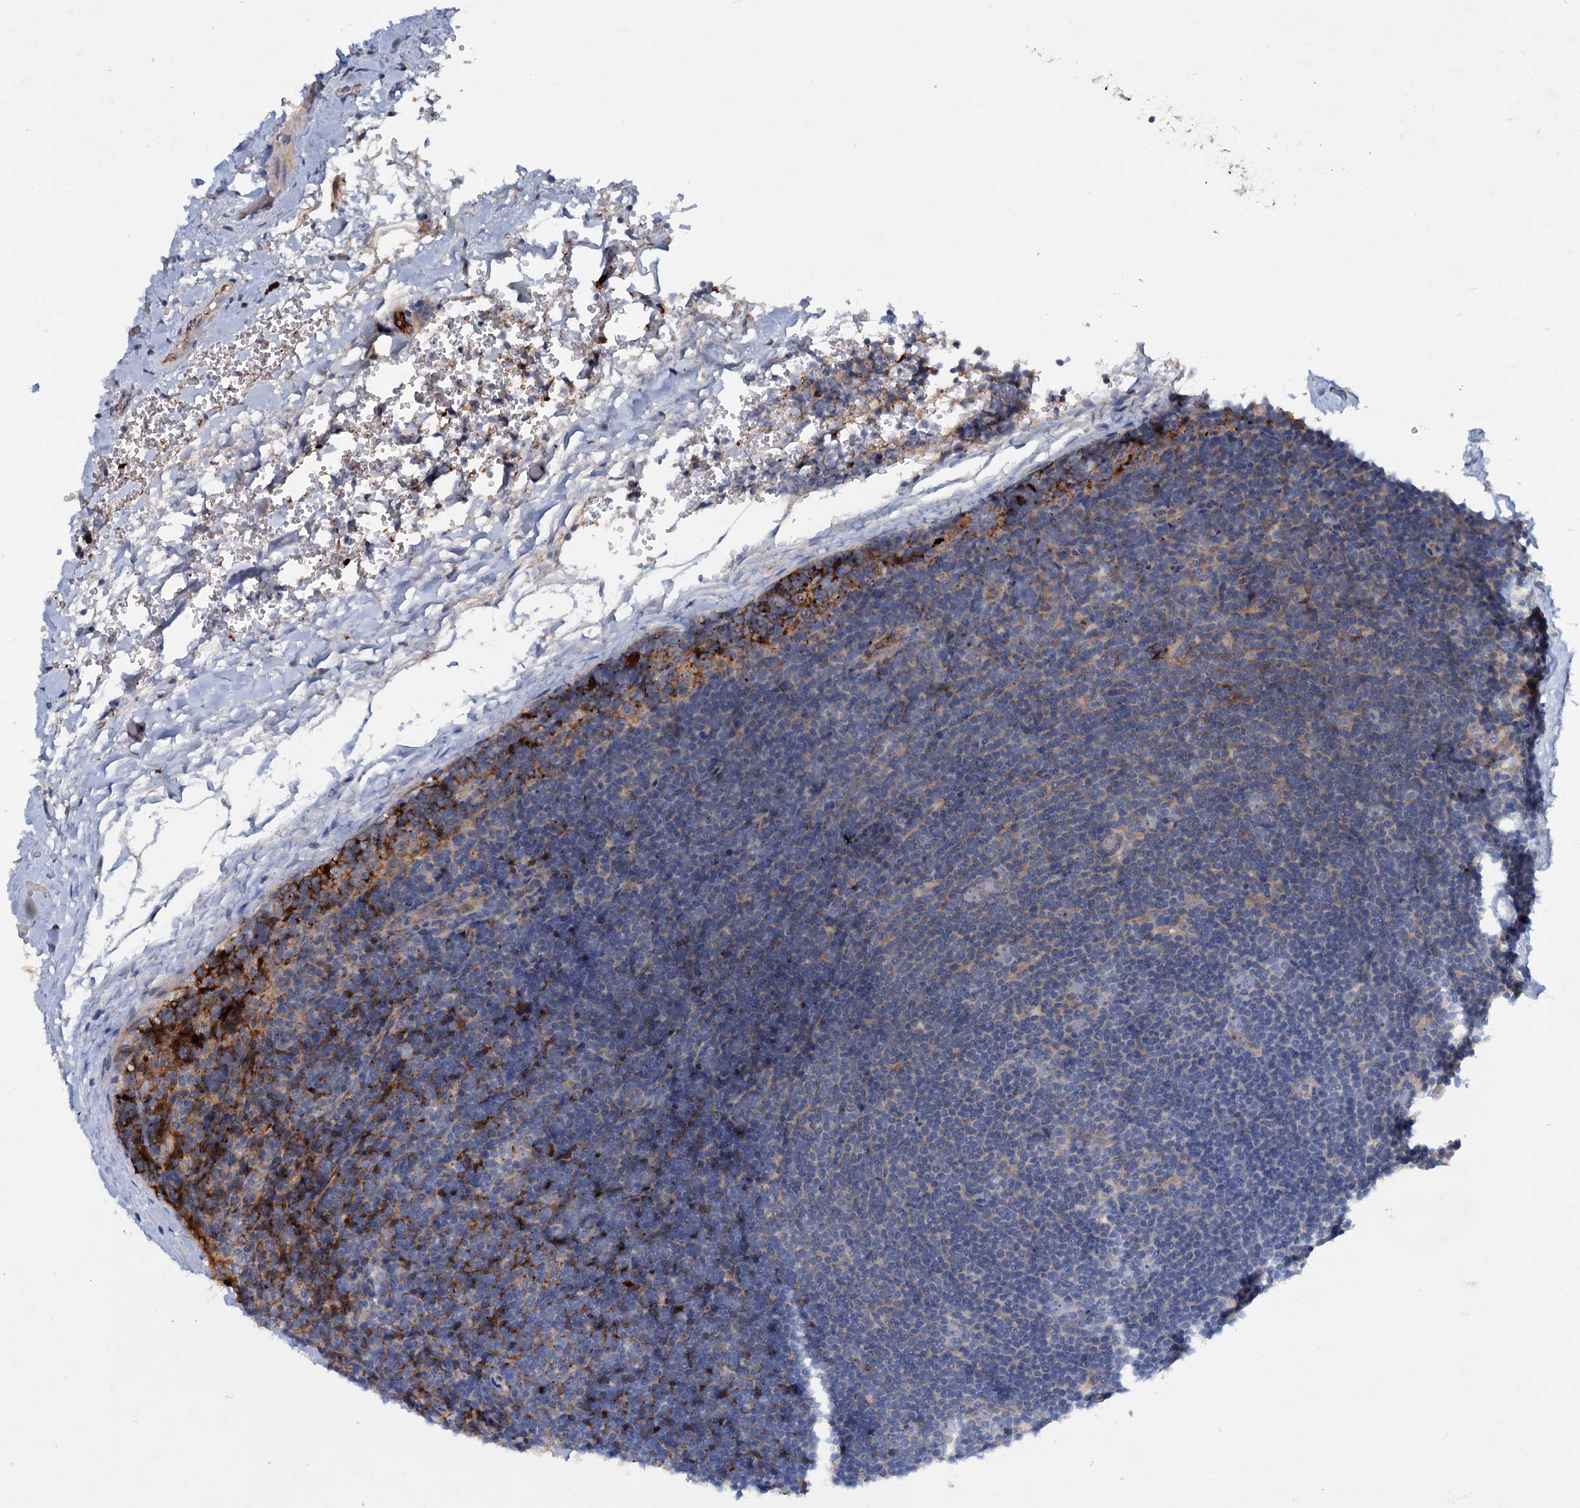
{"staining": {"intensity": "negative", "quantity": "none", "location": "none"}, "tissue": "lymphoma", "cell_type": "Tumor cells", "image_type": "cancer", "snomed": [{"axis": "morphology", "description": "Hodgkin's disease, NOS"}, {"axis": "topography", "description": "Lymph node"}], "caption": "A micrograph of Hodgkin's disease stained for a protein reveals no brown staining in tumor cells. (Stains: DAB immunohistochemistry (IHC) with hematoxylin counter stain, Microscopy: brightfield microscopy at high magnification).", "gene": "CHRD", "patient": {"sex": "female", "age": 57}}